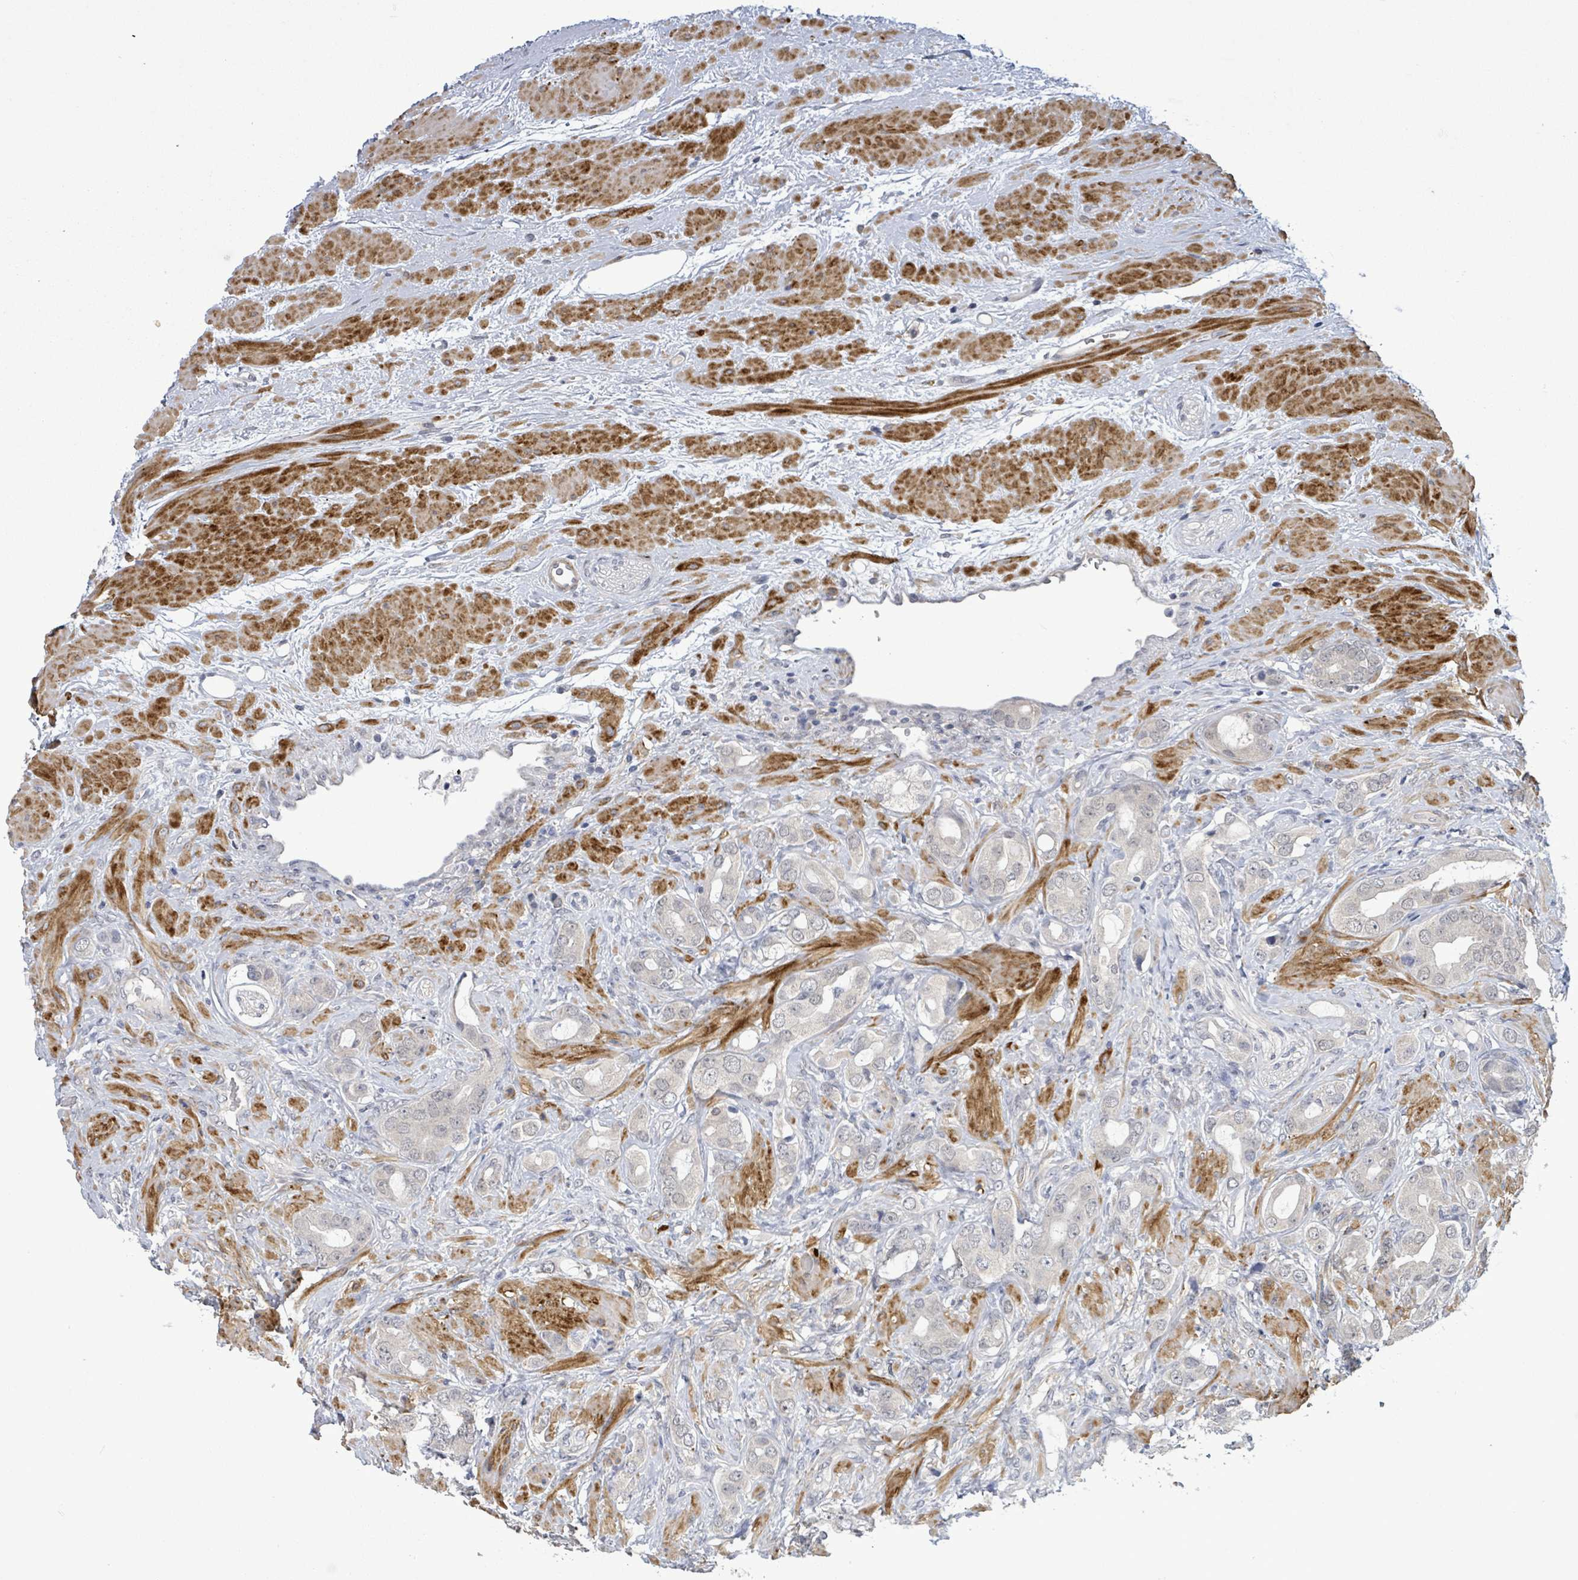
{"staining": {"intensity": "negative", "quantity": "none", "location": "none"}, "tissue": "prostate cancer", "cell_type": "Tumor cells", "image_type": "cancer", "snomed": [{"axis": "morphology", "description": "Adenocarcinoma, Low grade"}, {"axis": "topography", "description": "Prostate"}], "caption": "Image shows no significant protein positivity in tumor cells of prostate cancer (low-grade adenocarcinoma).", "gene": "AMMECR1", "patient": {"sex": "male", "age": 57}}